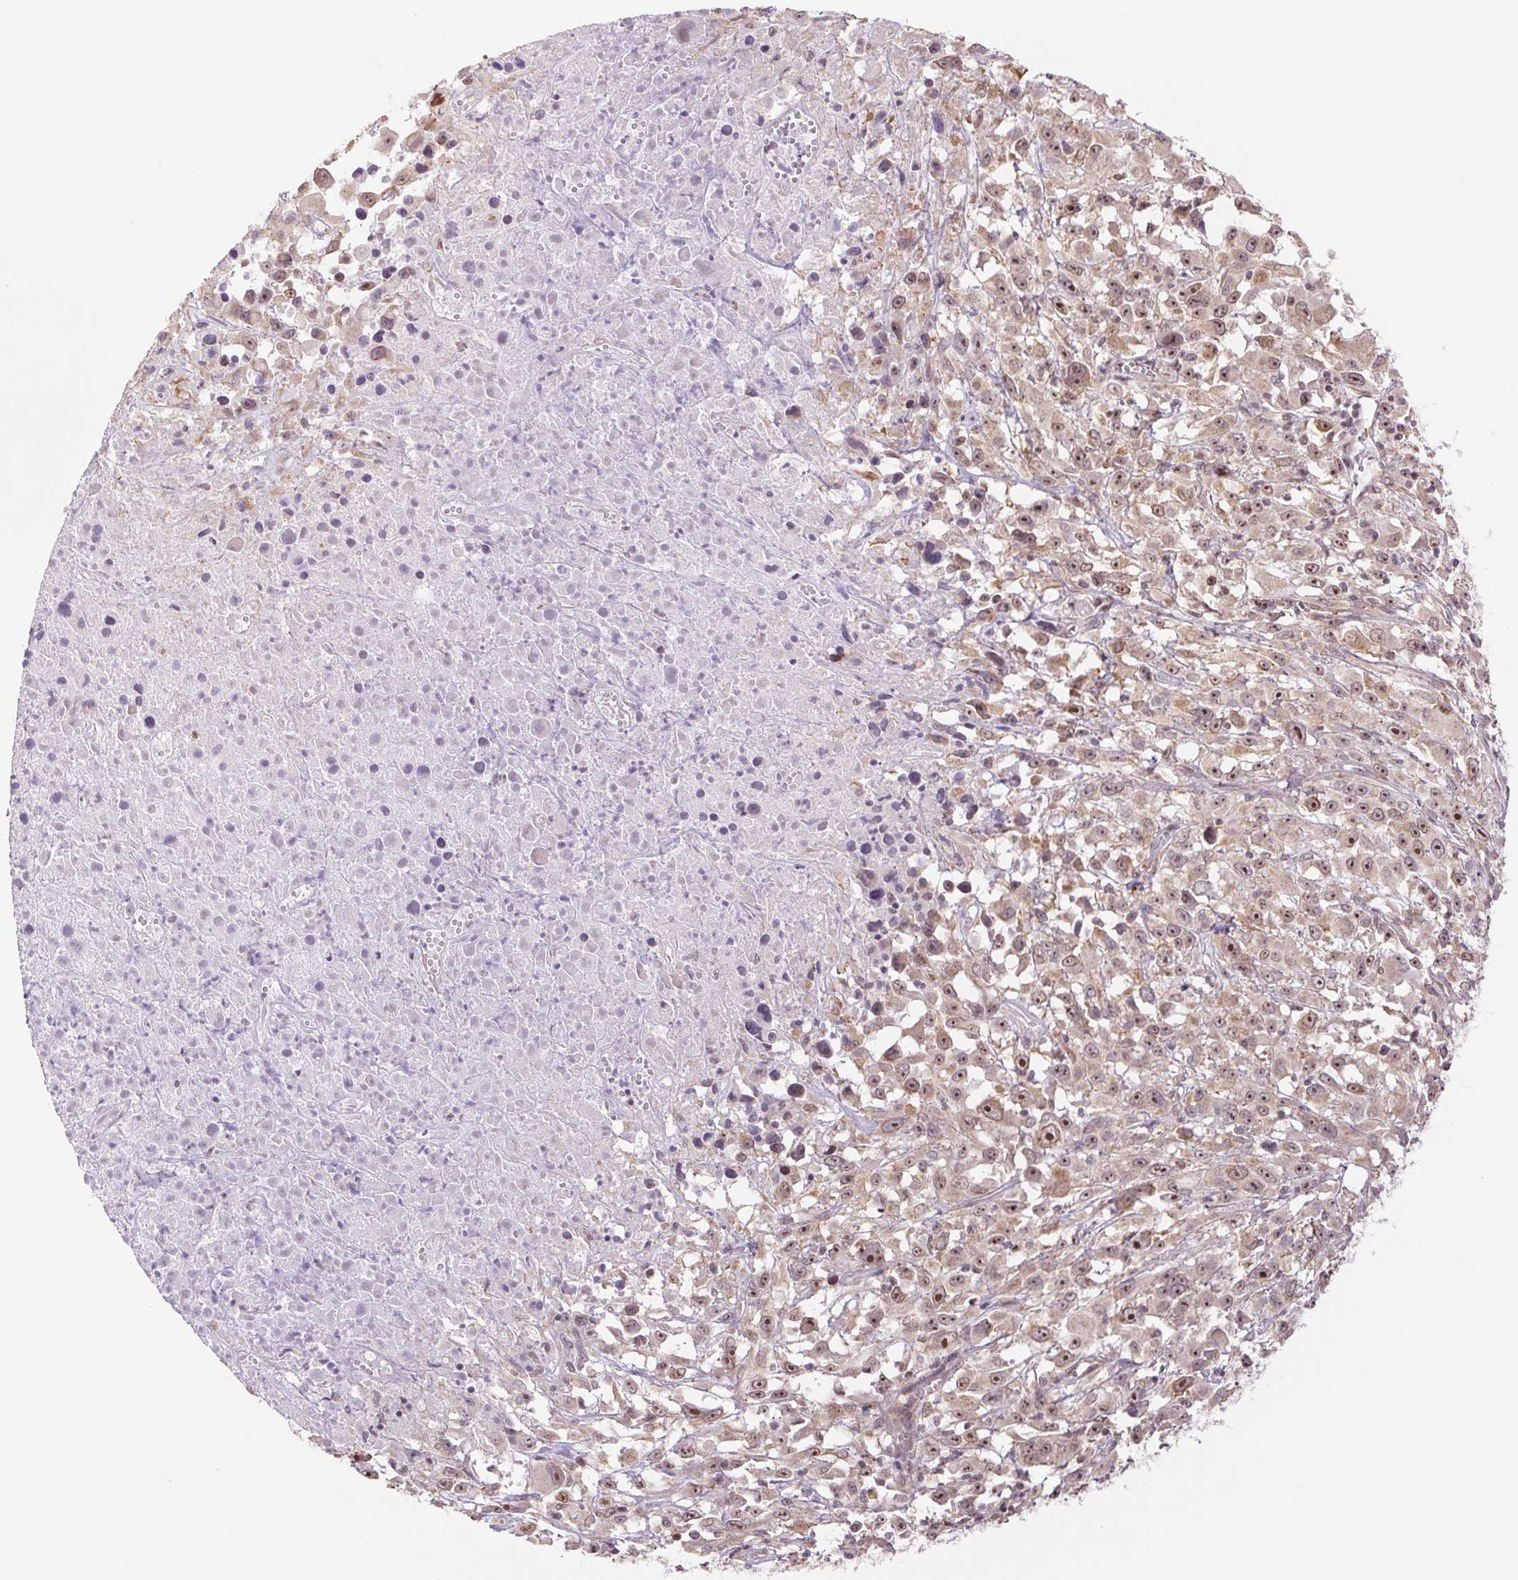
{"staining": {"intensity": "moderate", "quantity": ">75%", "location": "nuclear"}, "tissue": "melanoma", "cell_type": "Tumor cells", "image_type": "cancer", "snomed": [{"axis": "morphology", "description": "Malignant melanoma, Metastatic site"}, {"axis": "topography", "description": "Soft tissue"}], "caption": "Immunohistochemical staining of human malignant melanoma (metastatic site) displays medium levels of moderate nuclear staining in approximately >75% of tumor cells.", "gene": "CWC25", "patient": {"sex": "male", "age": 50}}